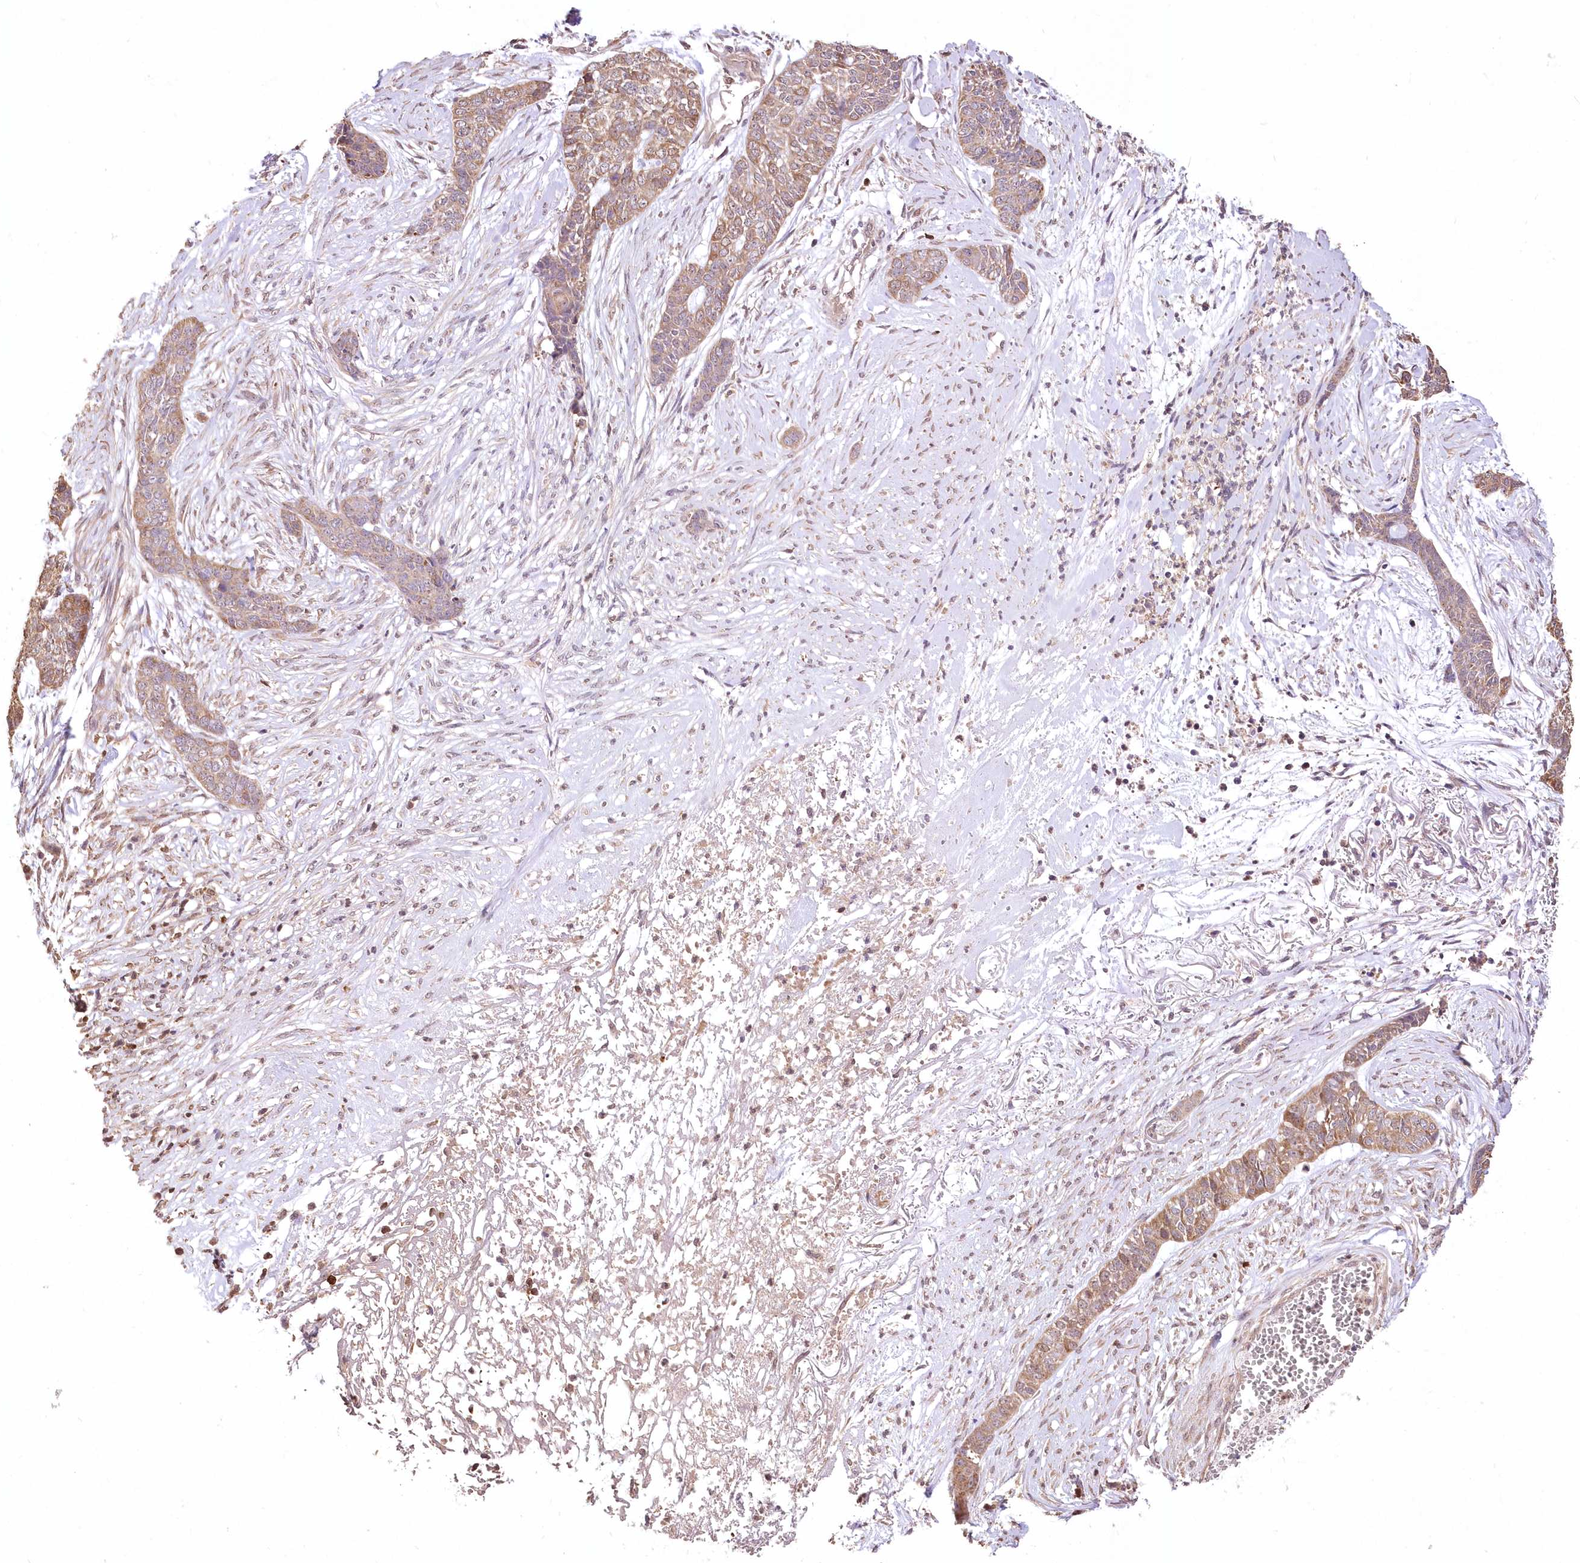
{"staining": {"intensity": "weak", "quantity": ">75%", "location": "cytoplasmic/membranous"}, "tissue": "skin cancer", "cell_type": "Tumor cells", "image_type": "cancer", "snomed": [{"axis": "morphology", "description": "Basal cell carcinoma"}, {"axis": "topography", "description": "Skin"}], "caption": "High-magnification brightfield microscopy of skin basal cell carcinoma stained with DAB (3,3'-diaminobenzidine) (brown) and counterstained with hematoxylin (blue). tumor cells exhibit weak cytoplasmic/membranous positivity is present in about>75% of cells.", "gene": "STK17B", "patient": {"sex": "female", "age": 64}}